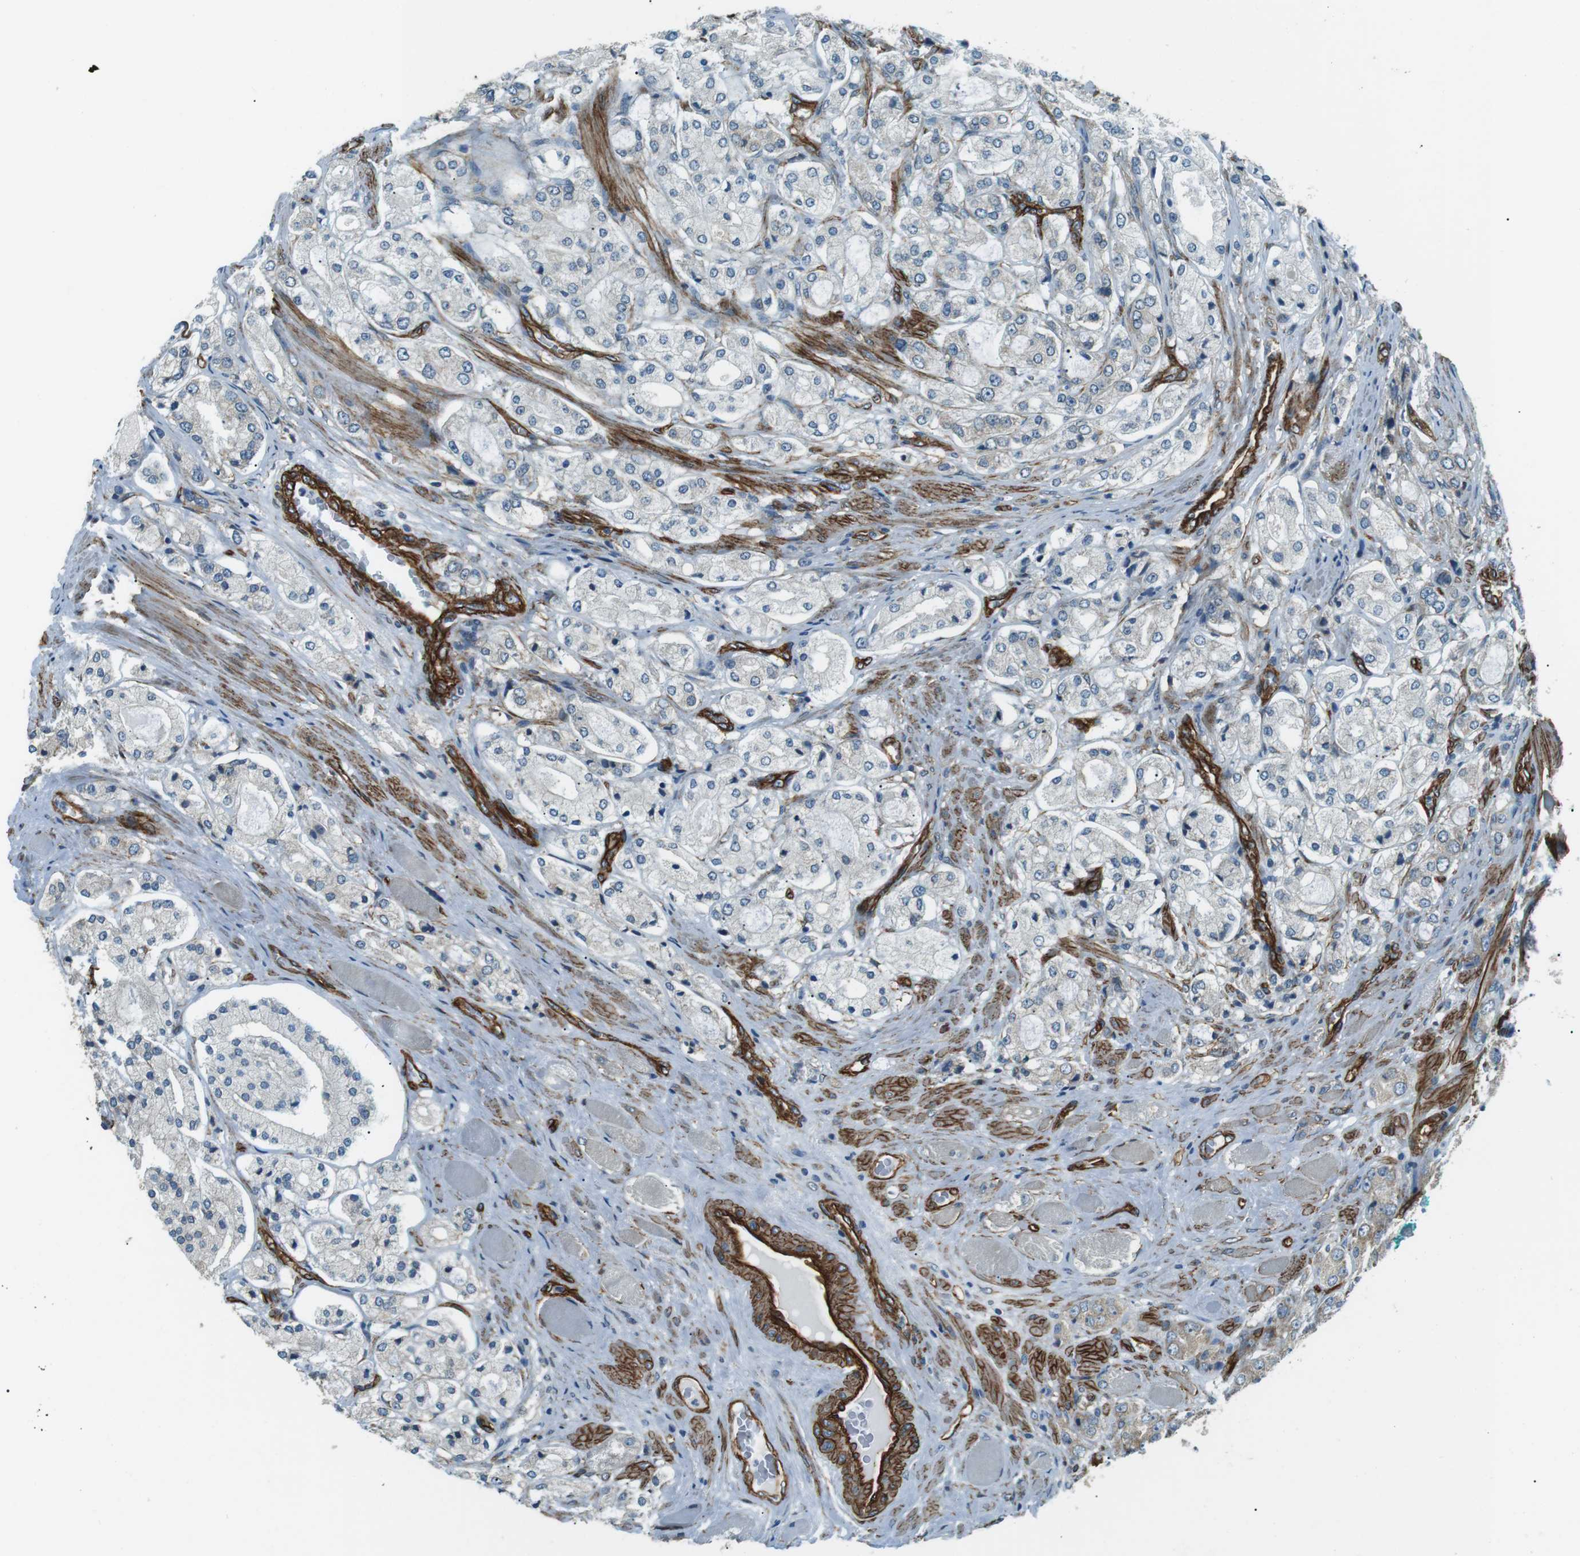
{"staining": {"intensity": "weak", "quantity": "<25%", "location": "cytoplasmic/membranous"}, "tissue": "prostate cancer", "cell_type": "Tumor cells", "image_type": "cancer", "snomed": [{"axis": "morphology", "description": "Adenocarcinoma, High grade"}, {"axis": "topography", "description": "Prostate"}], "caption": "Histopathology image shows no significant protein positivity in tumor cells of high-grade adenocarcinoma (prostate).", "gene": "ODR4", "patient": {"sex": "male", "age": 65}}